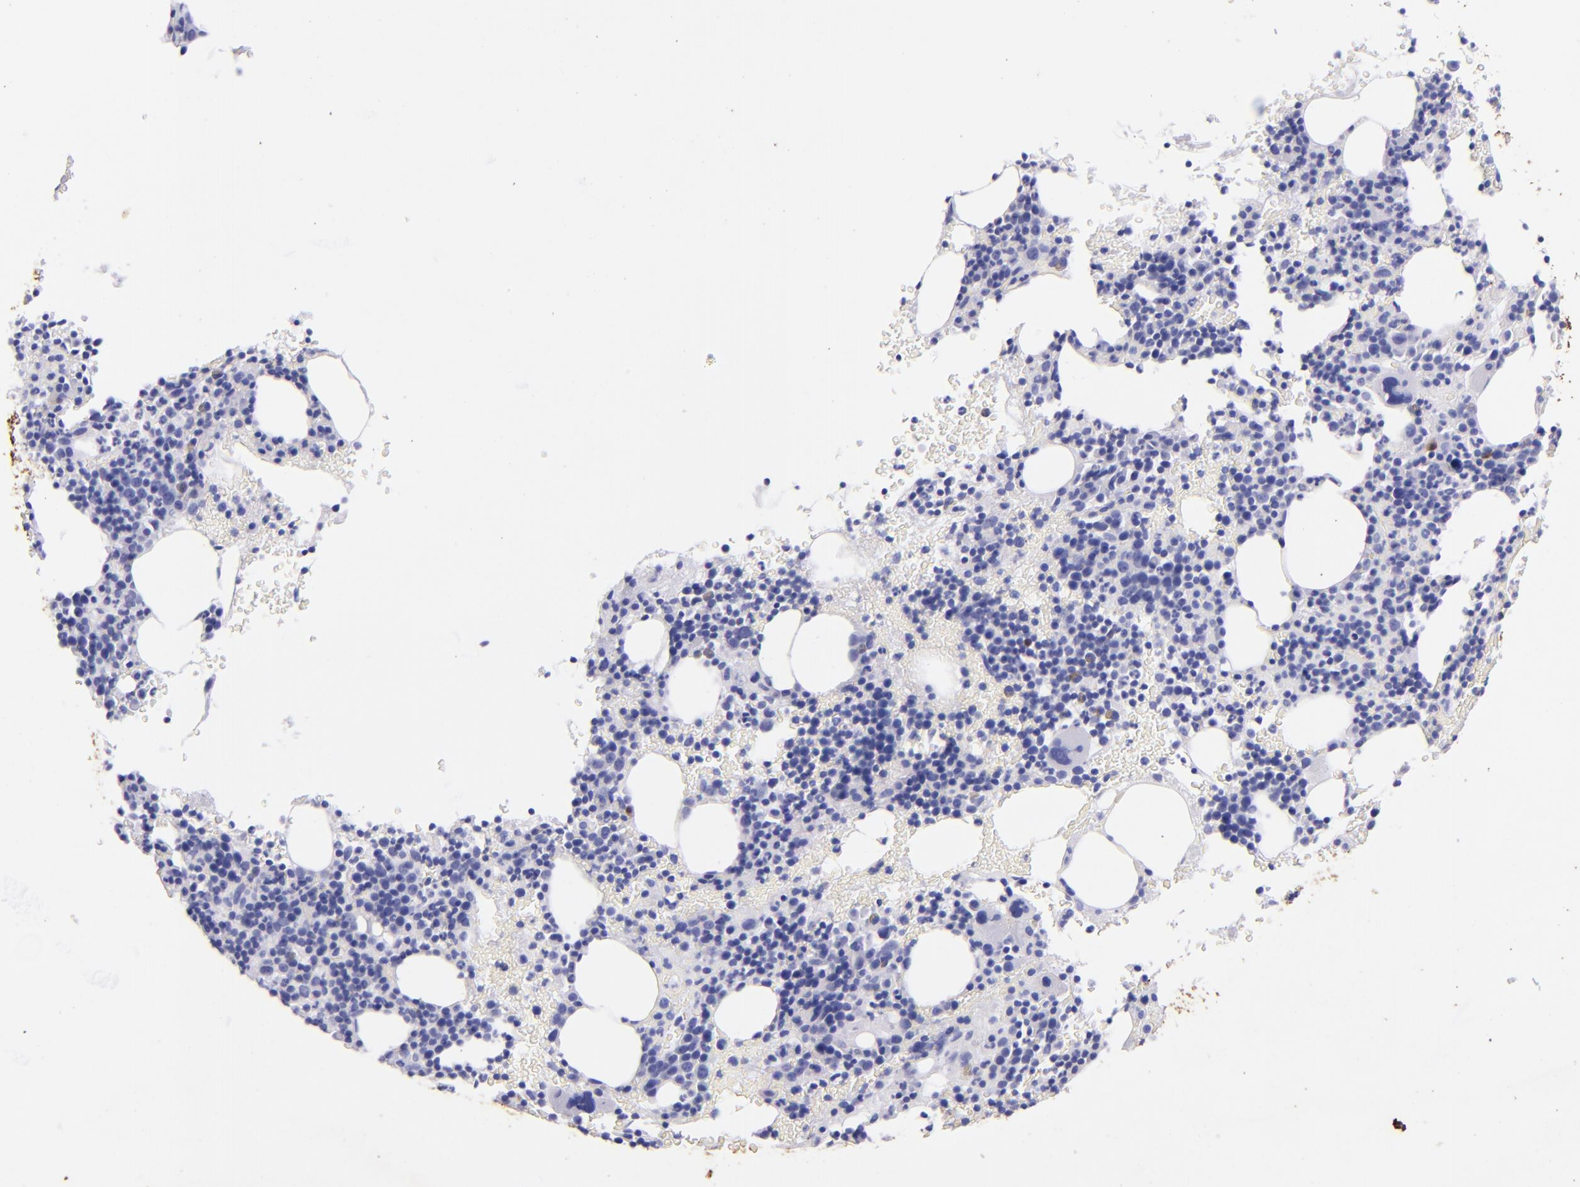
{"staining": {"intensity": "weak", "quantity": "<25%", "location": "cytoplasmic/membranous"}, "tissue": "bone marrow", "cell_type": "Hematopoietic cells", "image_type": "normal", "snomed": [{"axis": "morphology", "description": "Normal tissue, NOS"}, {"axis": "topography", "description": "Bone marrow"}], "caption": "Immunohistochemistry (IHC) histopathology image of benign bone marrow: bone marrow stained with DAB shows no significant protein expression in hematopoietic cells. (DAB immunohistochemistry (IHC) with hematoxylin counter stain).", "gene": "UCHL1", "patient": {"sex": "male", "age": 86}}